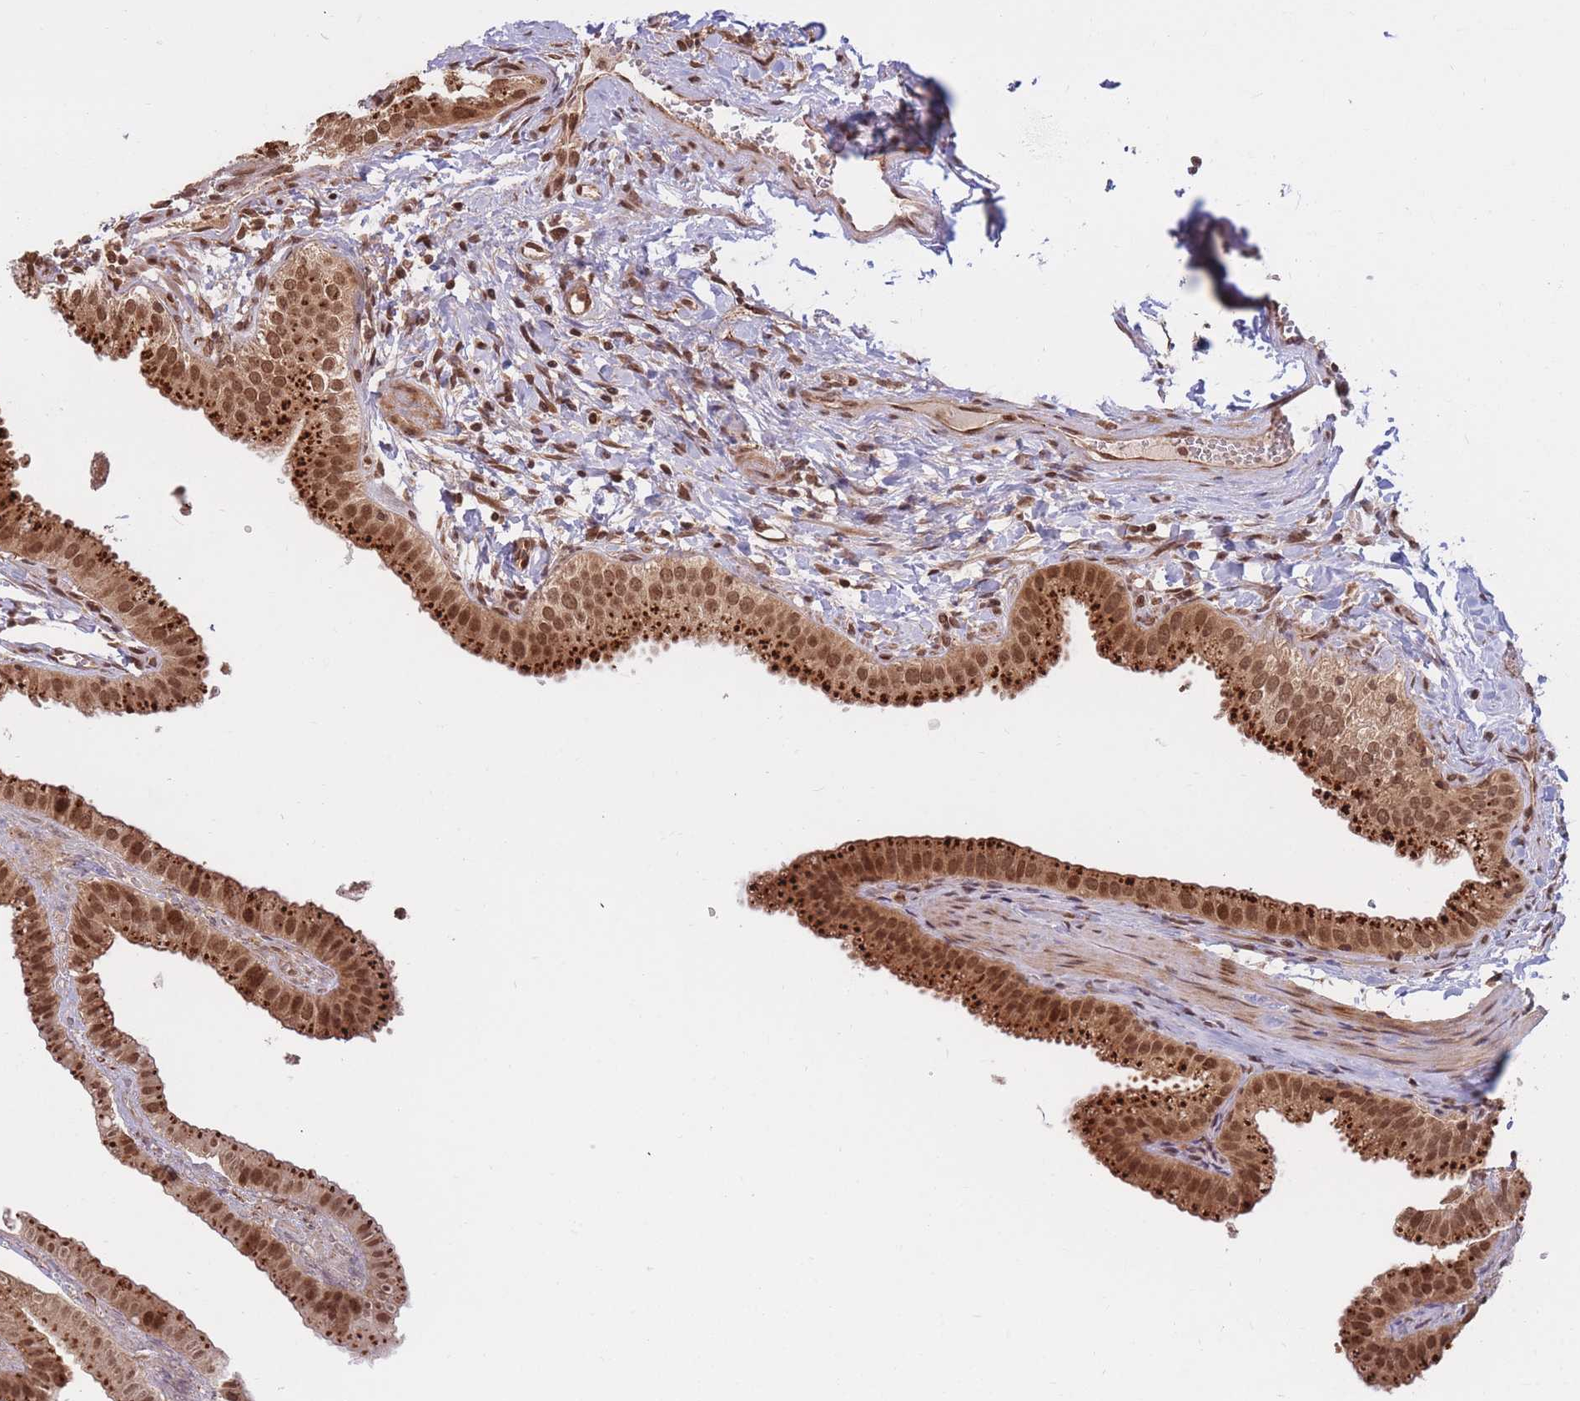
{"staining": {"intensity": "strong", "quantity": ">75%", "location": "cytoplasmic/membranous,nuclear"}, "tissue": "gallbladder", "cell_type": "Glandular cells", "image_type": "normal", "snomed": [{"axis": "morphology", "description": "Normal tissue, NOS"}, {"axis": "topography", "description": "Gallbladder"}], "caption": "A high amount of strong cytoplasmic/membranous,nuclear expression is present in approximately >75% of glandular cells in normal gallbladder. (brown staining indicates protein expression, while blue staining denotes nuclei).", "gene": "SRA1", "patient": {"sex": "female", "age": 61}}